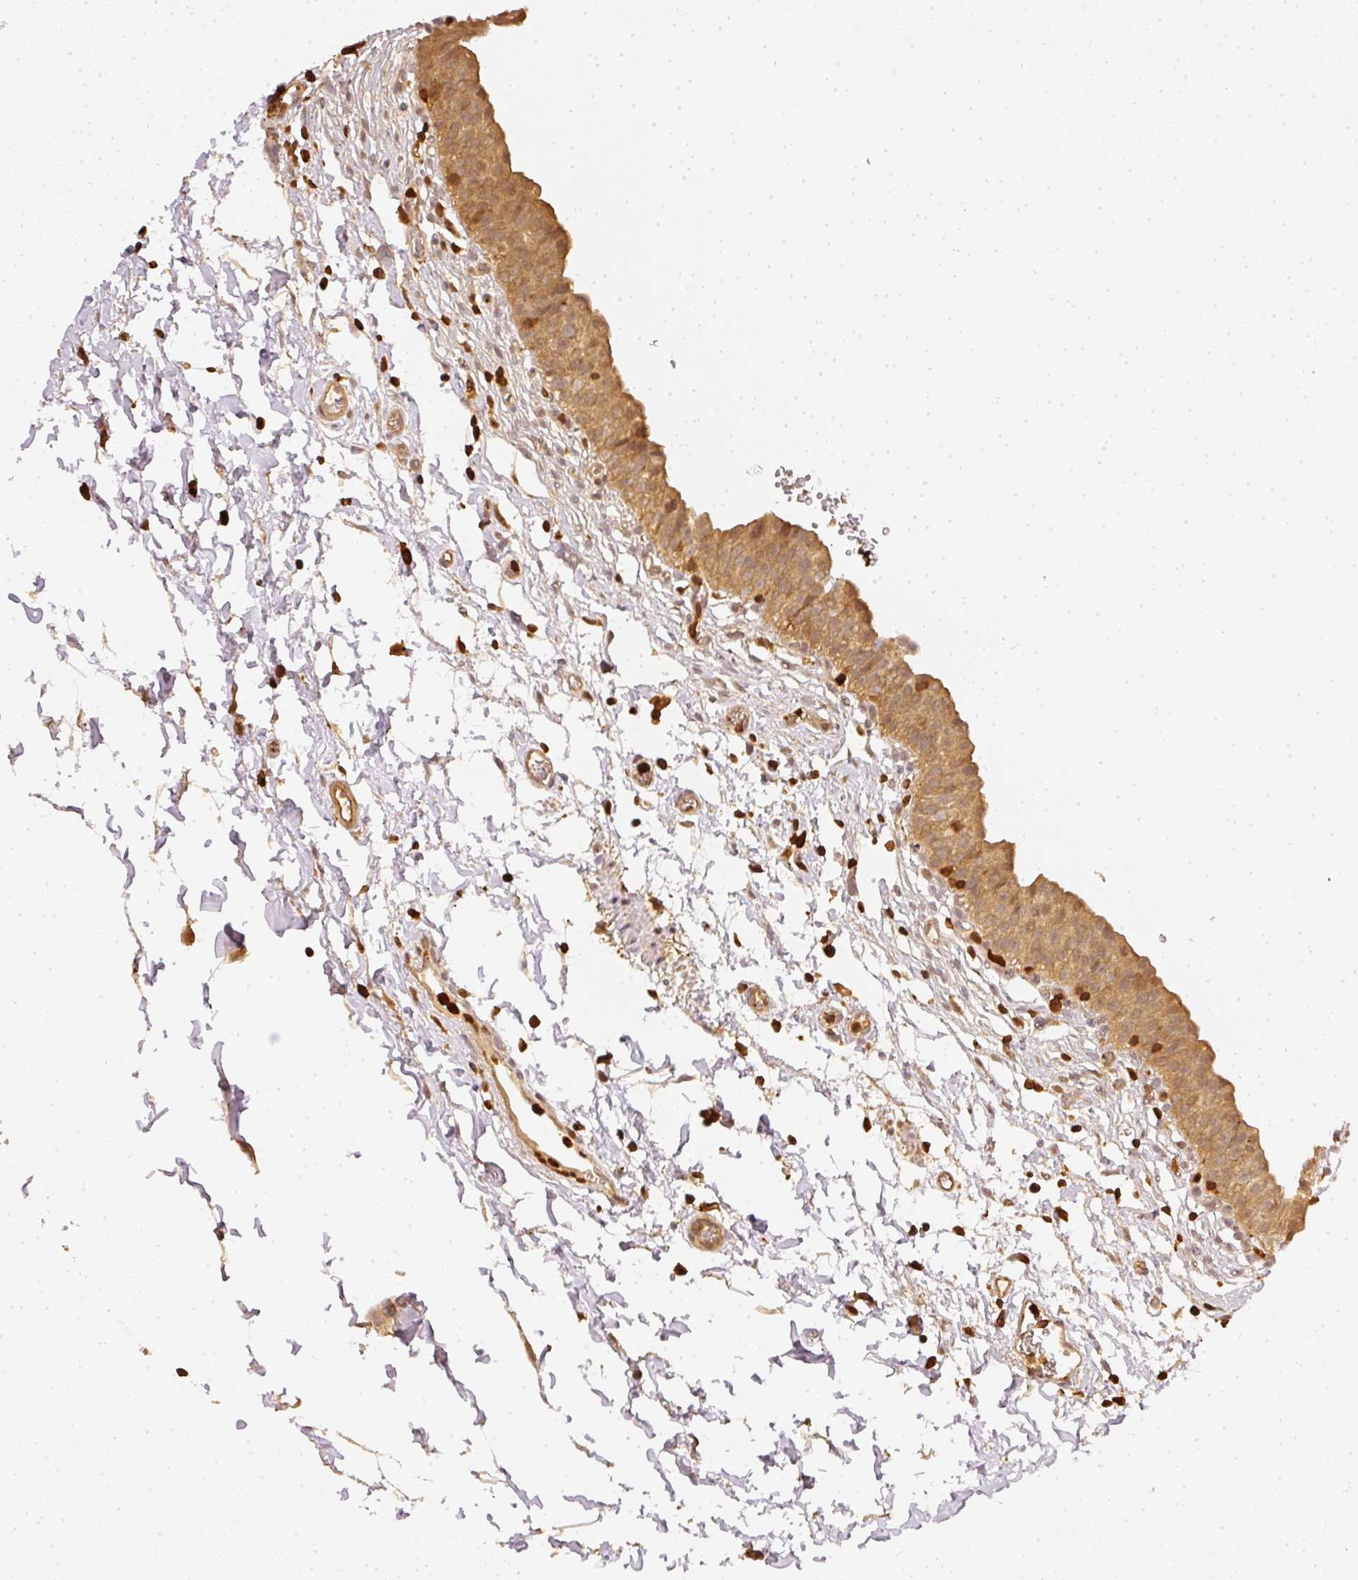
{"staining": {"intensity": "moderate", "quantity": ">75%", "location": "cytoplasmic/membranous,nuclear"}, "tissue": "urinary bladder", "cell_type": "Urothelial cells", "image_type": "normal", "snomed": [{"axis": "morphology", "description": "Normal tissue, NOS"}, {"axis": "topography", "description": "Urinary bladder"}, {"axis": "topography", "description": "Peripheral nerve tissue"}], "caption": "A brown stain highlights moderate cytoplasmic/membranous,nuclear positivity of a protein in urothelial cells of normal human urinary bladder.", "gene": "PFN1", "patient": {"sex": "male", "age": 55}}